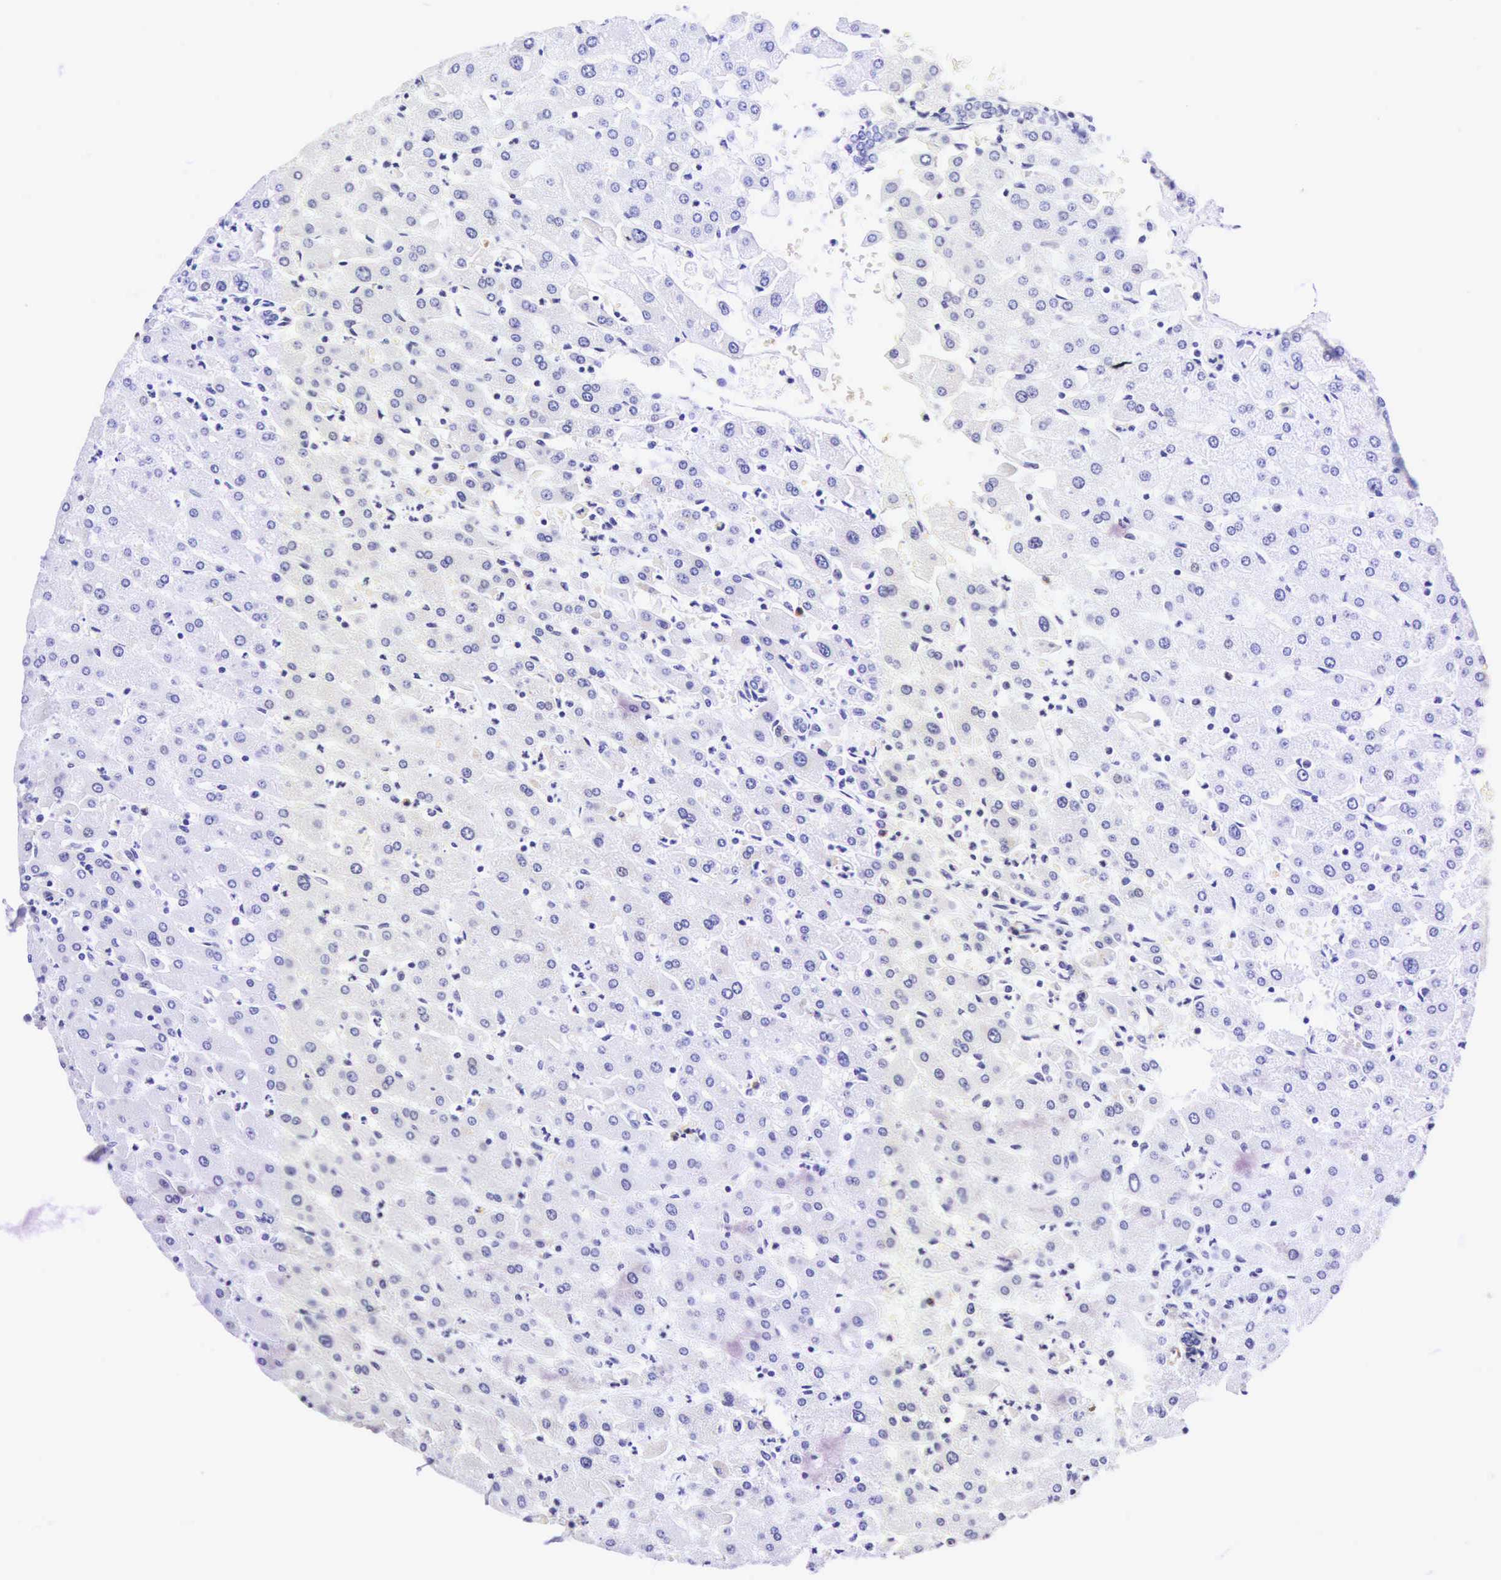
{"staining": {"intensity": "negative", "quantity": "none", "location": "none"}, "tissue": "liver", "cell_type": "Cholangiocytes", "image_type": "normal", "snomed": [{"axis": "morphology", "description": "Normal tissue, NOS"}, {"axis": "topography", "description": "Liver"}], "caption": "There is no significant positivity in cholangiocytes of liver. Brightfield microscopy of IHC stained with DAB (brown) and hematoxylin (blue), captured at high magnification.", "gene": "CALD1", "patient": {"sex": "female", "age": 30}}